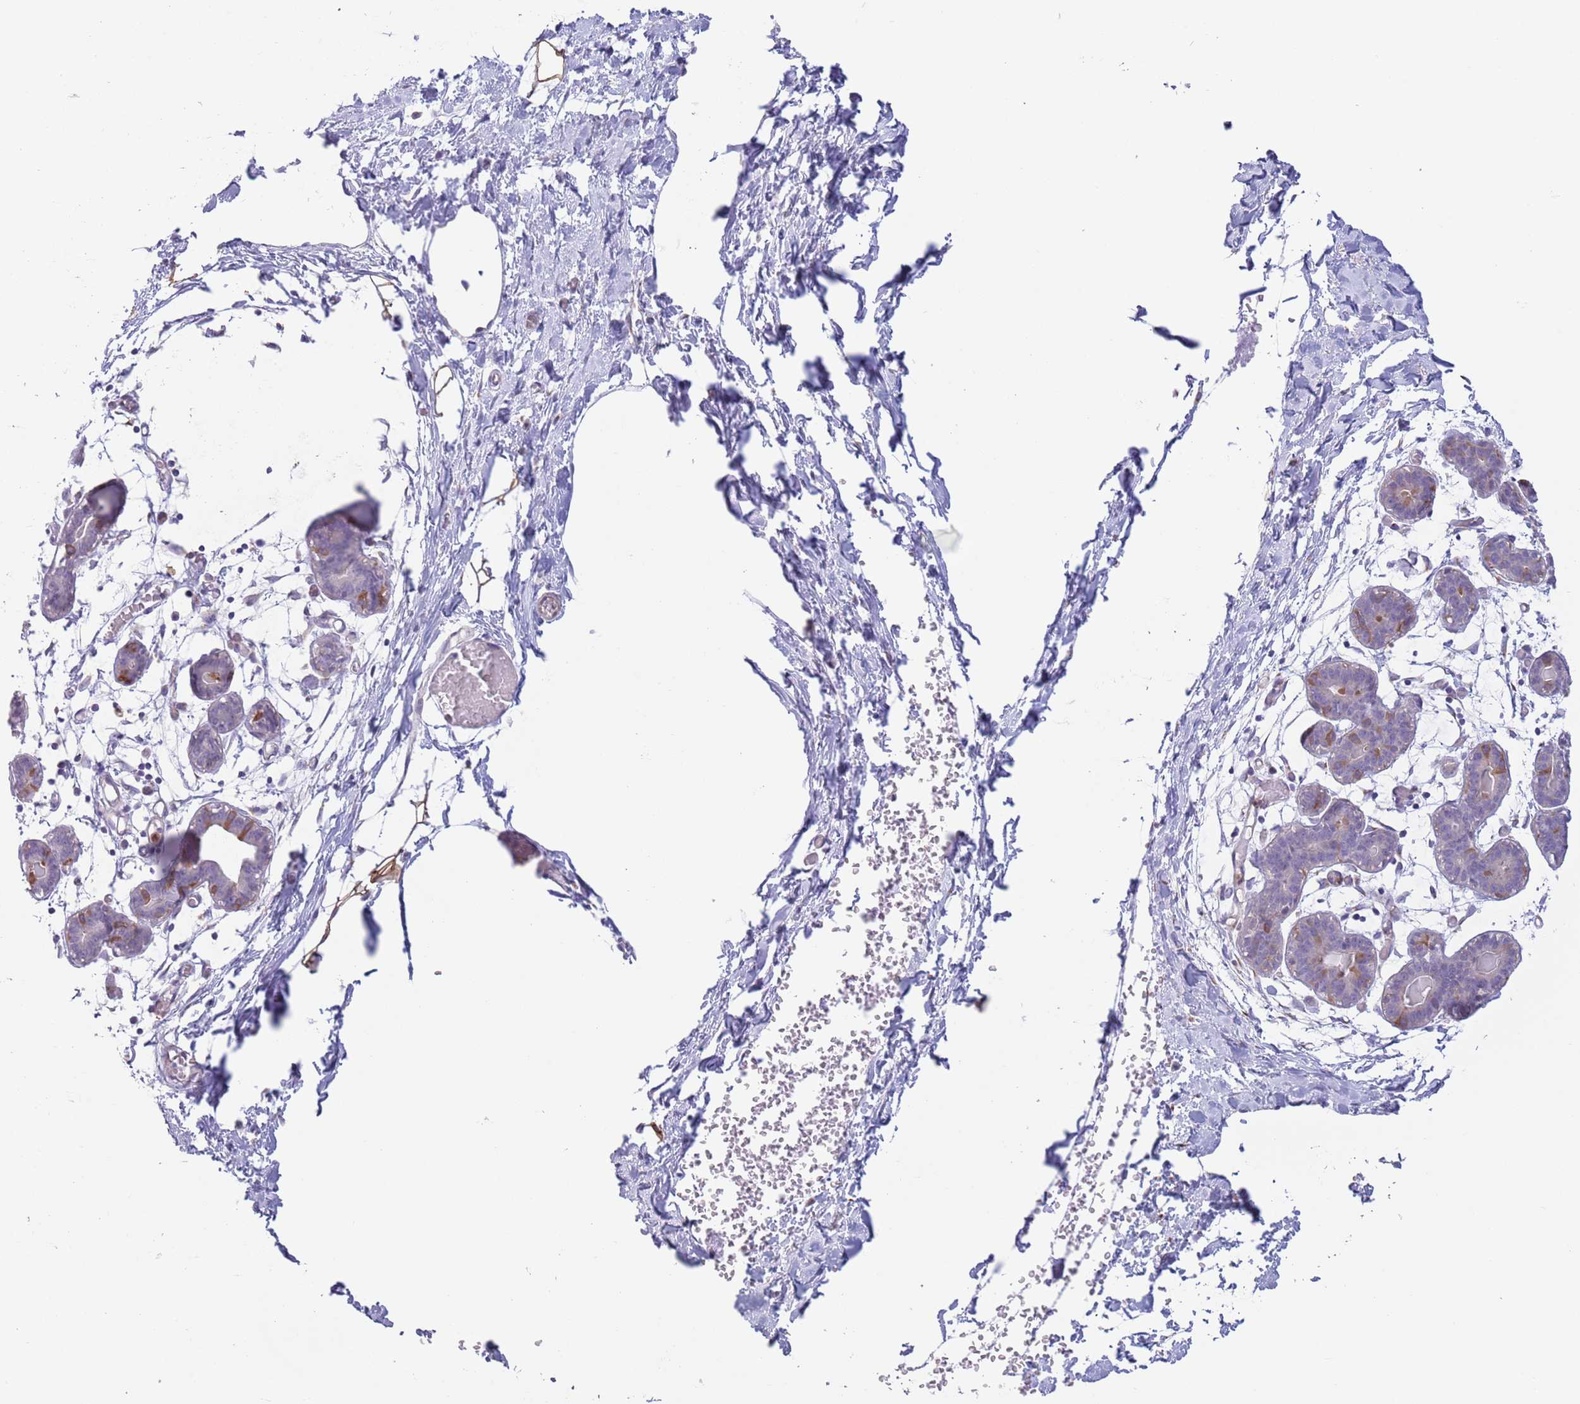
{"staining": {"intensity": "negative", "quantity": "none", "location": "none"}, "tissue": "breast", "cell_type": "Adipocytes", "image_type": "normal", "snomed": [{"axis": "morphology", "description": "Normal tissue, NOS"}, {"axis": "topography", "description": "Breast"}], "caption": "A photomicrograph of breast stained for a protein shows no brown staining in adipocytes. (Immunohistochemistry, brightfield microscopy, high magnification).", "gene": "C20orf96", "patient": {"sex": "female", "age": 27}}